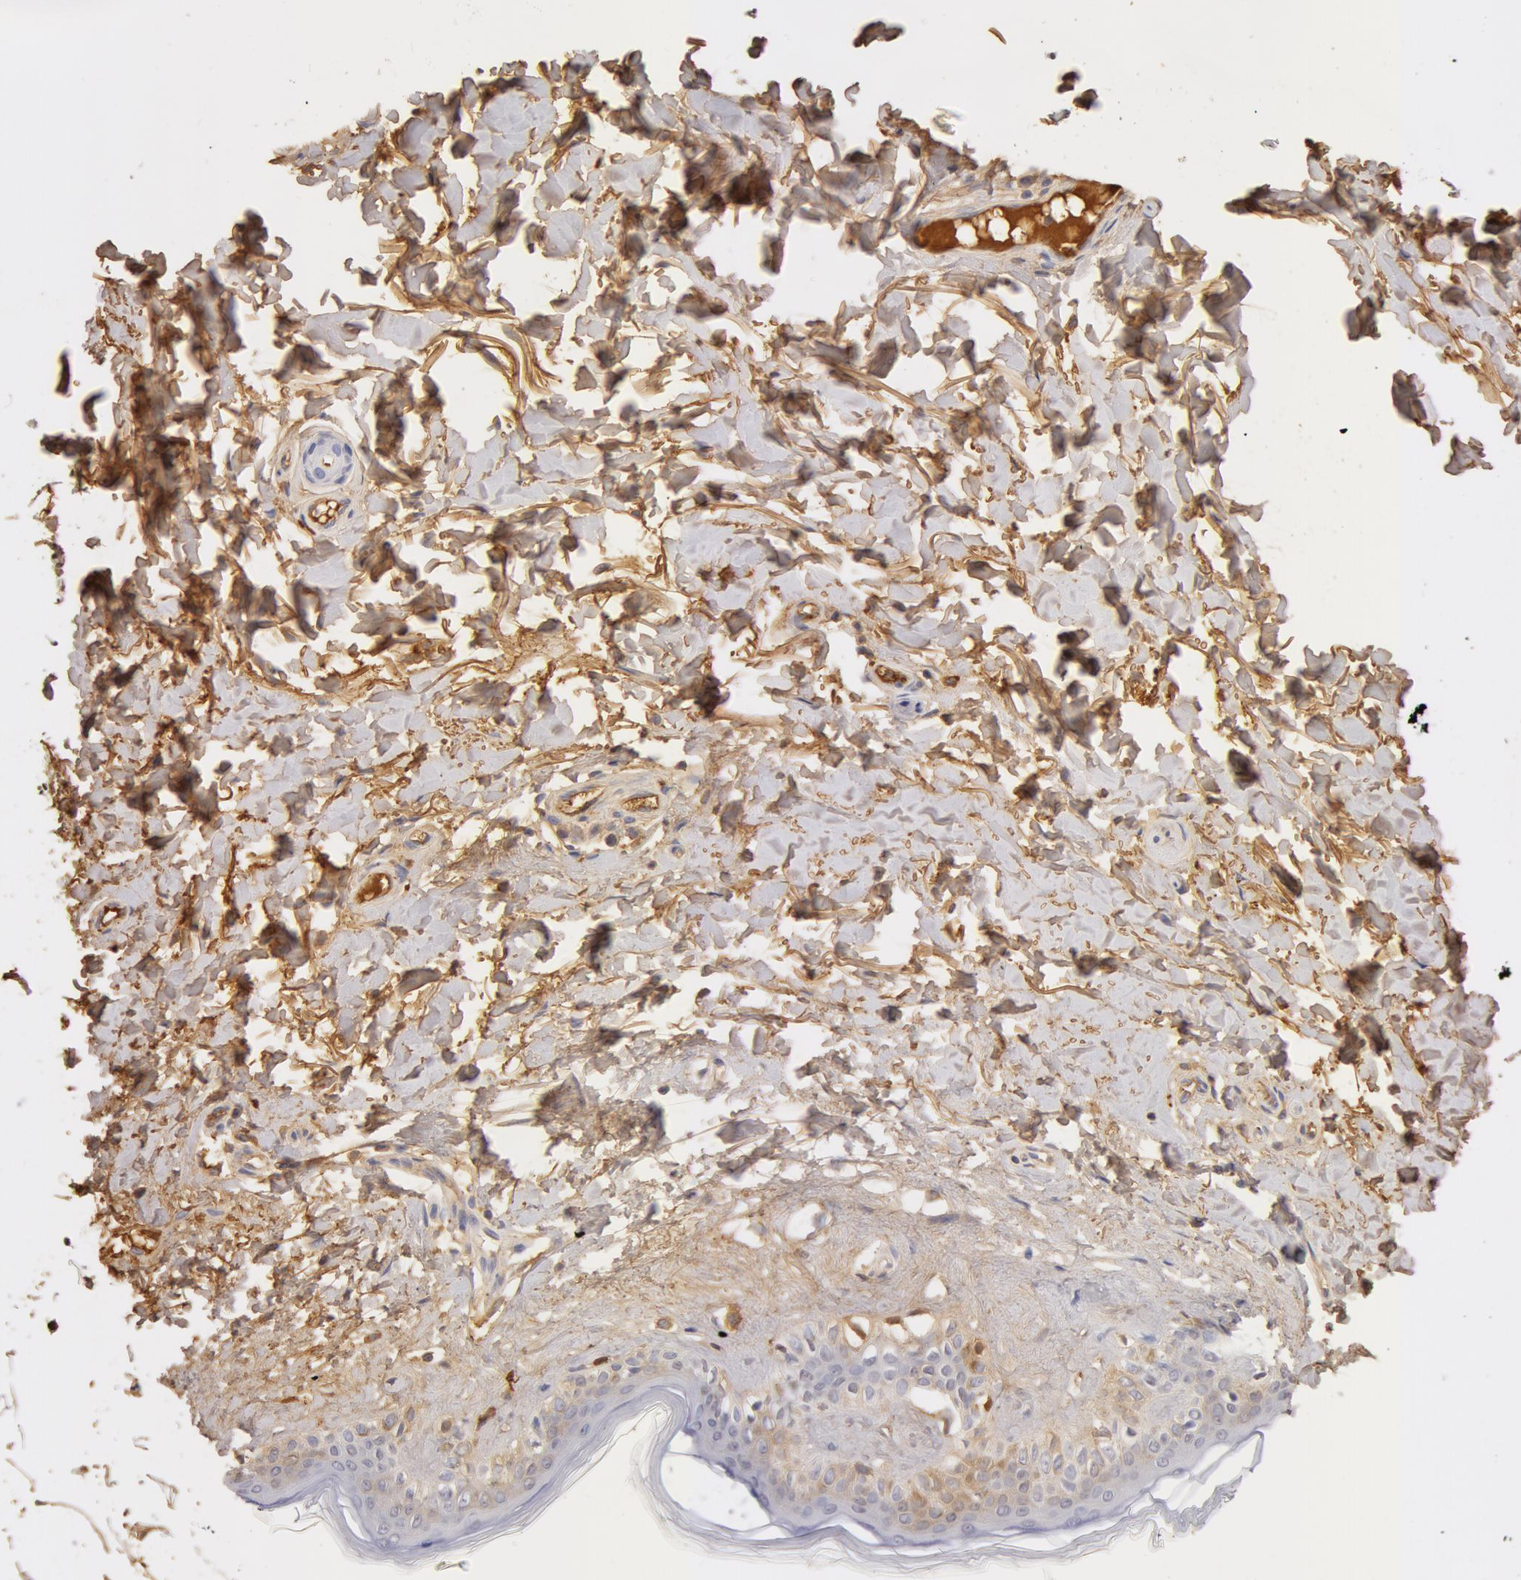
{"staining": {"intensity": "moderate", "quantity": ">75%", "location": "cytoplasmic/membranous"}, "tissue": "skin", "cell_type": "Fibroblasts", "image_type": "normal", "snomed": [{"axis": "morphology", "description": "Normal tissue, NOS"}, {"axis": "topography", "description": "Skin"}], "caption": "This micrograph exhibits IHC staining of benign human skin, with medium moderate cytoplasmic/membranous expression in approximately >75% of fibroblasts.", "gene": "TF", "patient": {"sex": "female", "age": 56}}